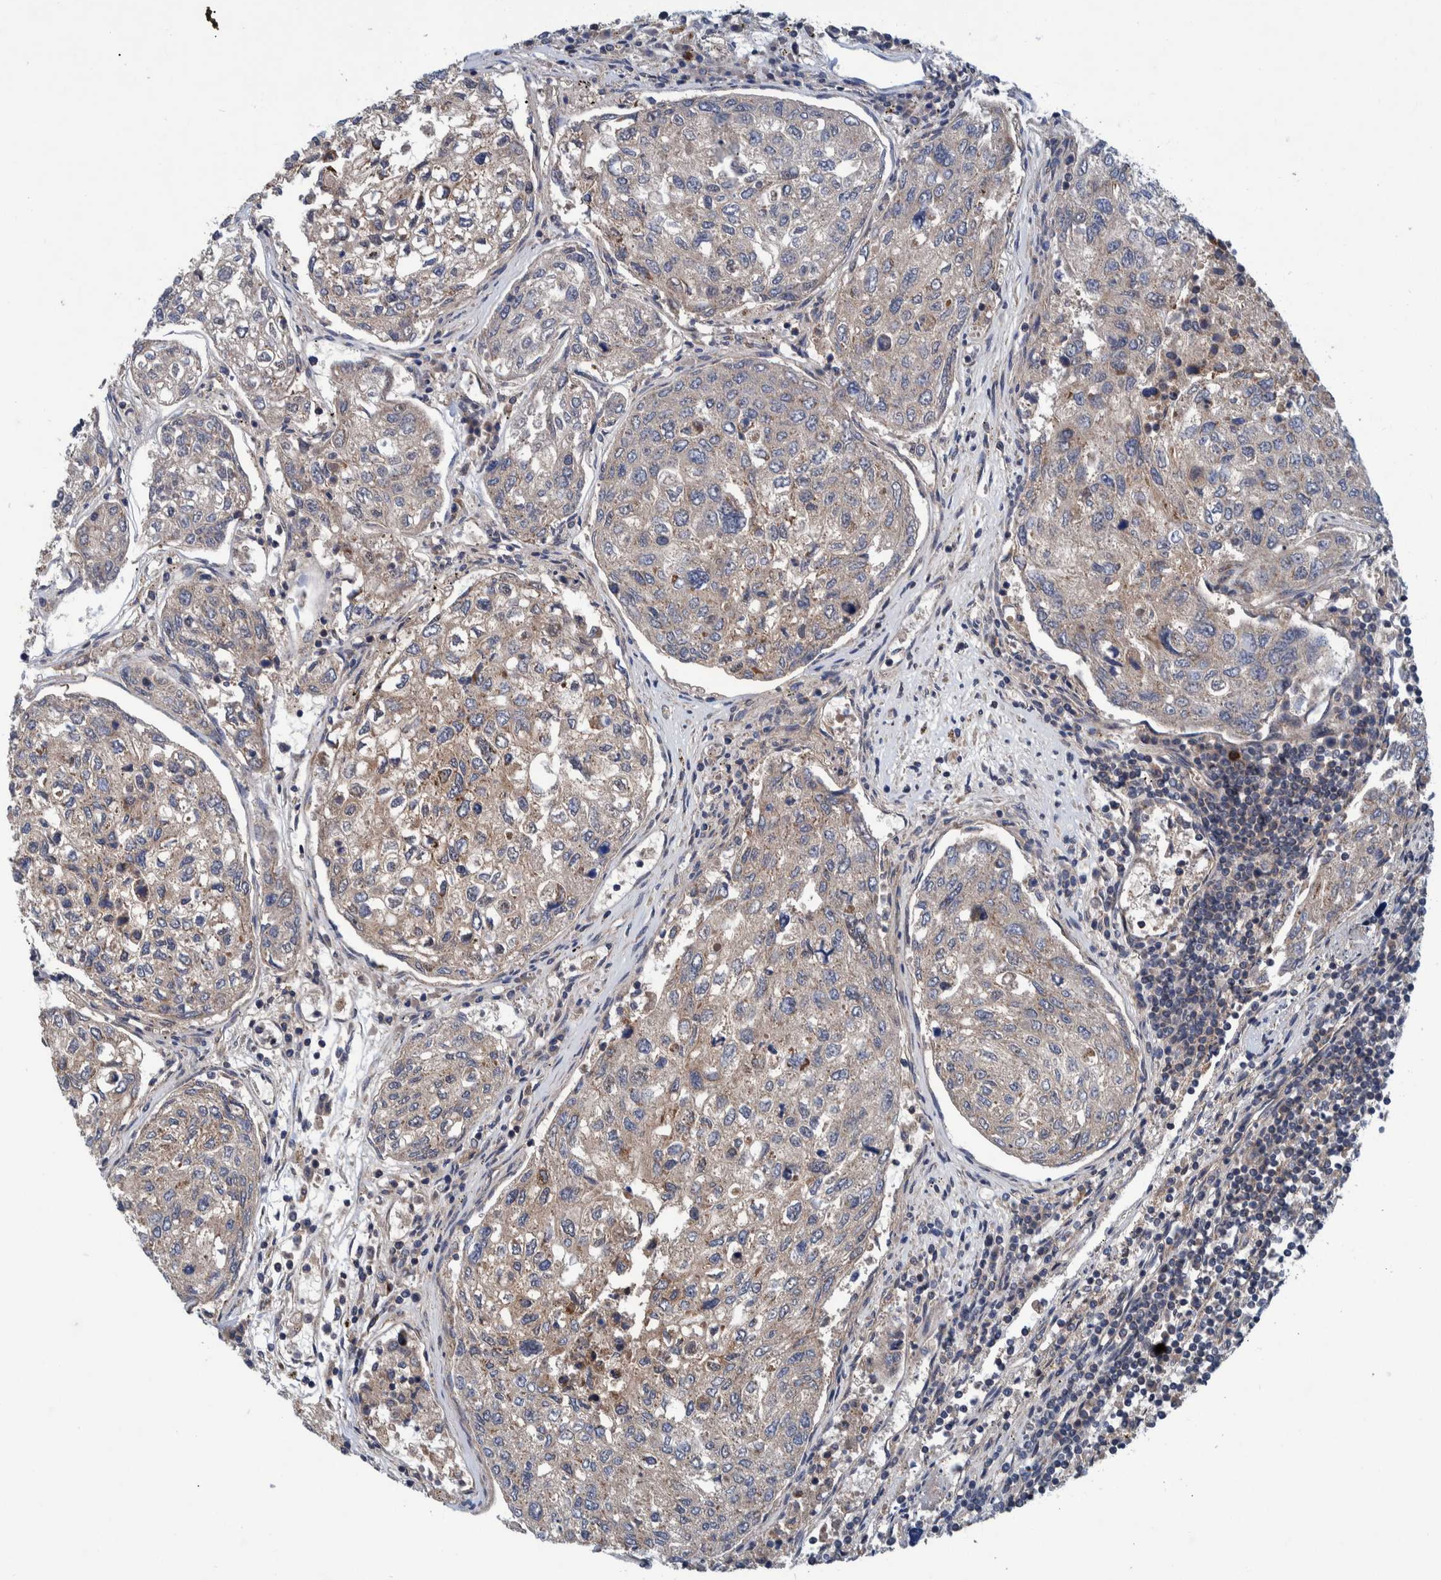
{"staining": {"intensity": "negative", "quantity": "none", "location": "none"}, "tissue": "urothelial cancer", "cell_type": "Tumor cells", "image_type": "cancer", "snomed": [{"axis": "morphology", "description": "Urothelial carcinoma, High grade"}, {"axis": "topography", "description": "Lymph node"}, {"axis": "topography", "description": "Urinary bladder"}], "caption": "Tumor cells are negative for brown protein staining in urothelial cancer.", "gene": "ITIH3", "patient": {"sex": "male", "age": 51}}